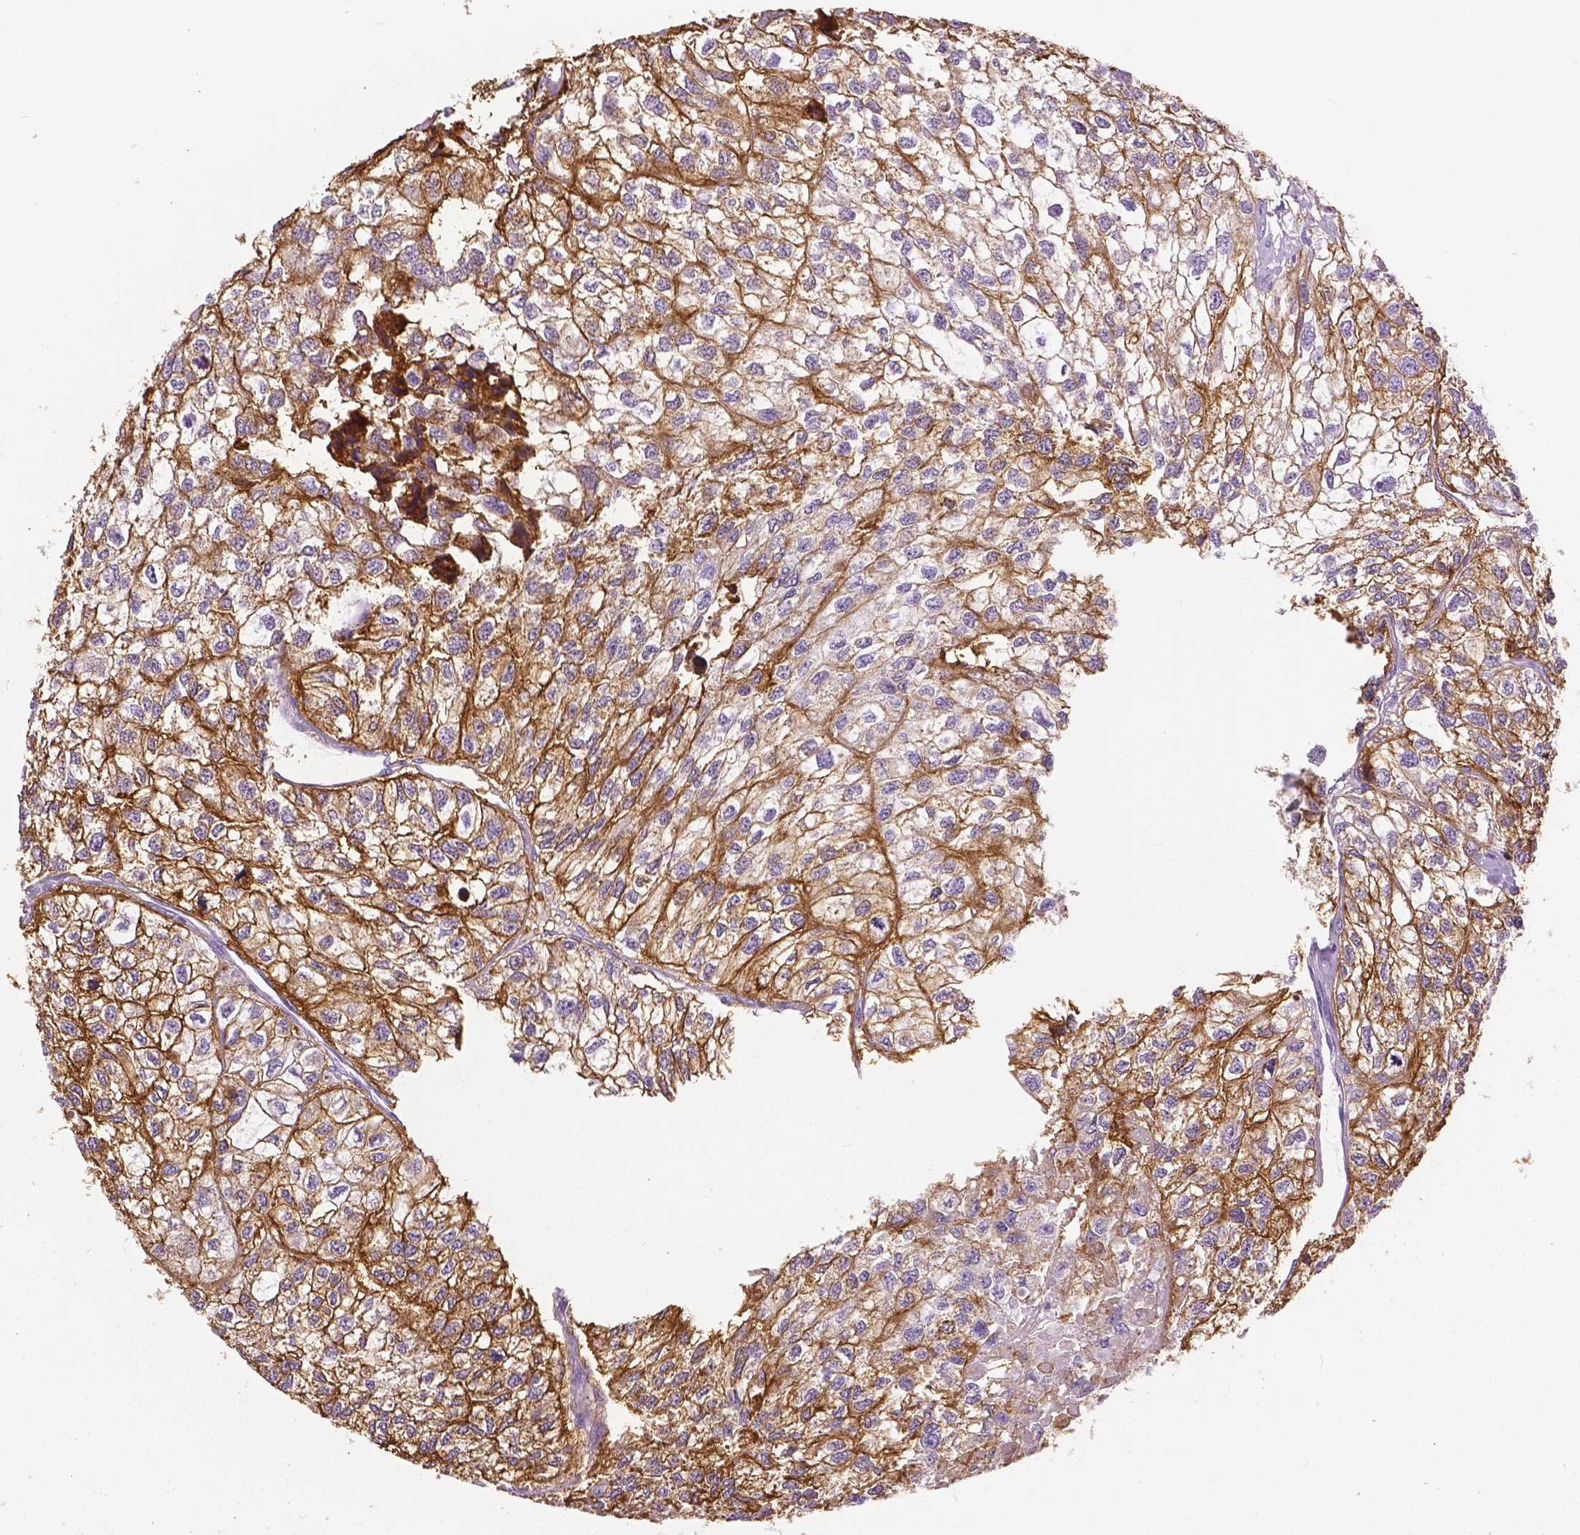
{"staining": {"intensity": "moderate", "quantity": ">75%", "location": "cytoplasmic/membranous"}, "tissue": "renal cancer", "cell_type": "Tumor cells", "image_type": "cancer", "snomed": [{"axis": "morphology", "description": "Adenocarcinoma, NOS"}, {"axis": "topography", "description": "Kidney"}], "caption": "Immunohistochemistry histopathology image of renal adenocarcinoma stained for a protein (brown), which reveals medium levels of moderate cytoplasmic/membranous staining in approximately >75% of tumor cells.", "gene": "ANXA13", "patient": {"sex": "male", "age": 56}}